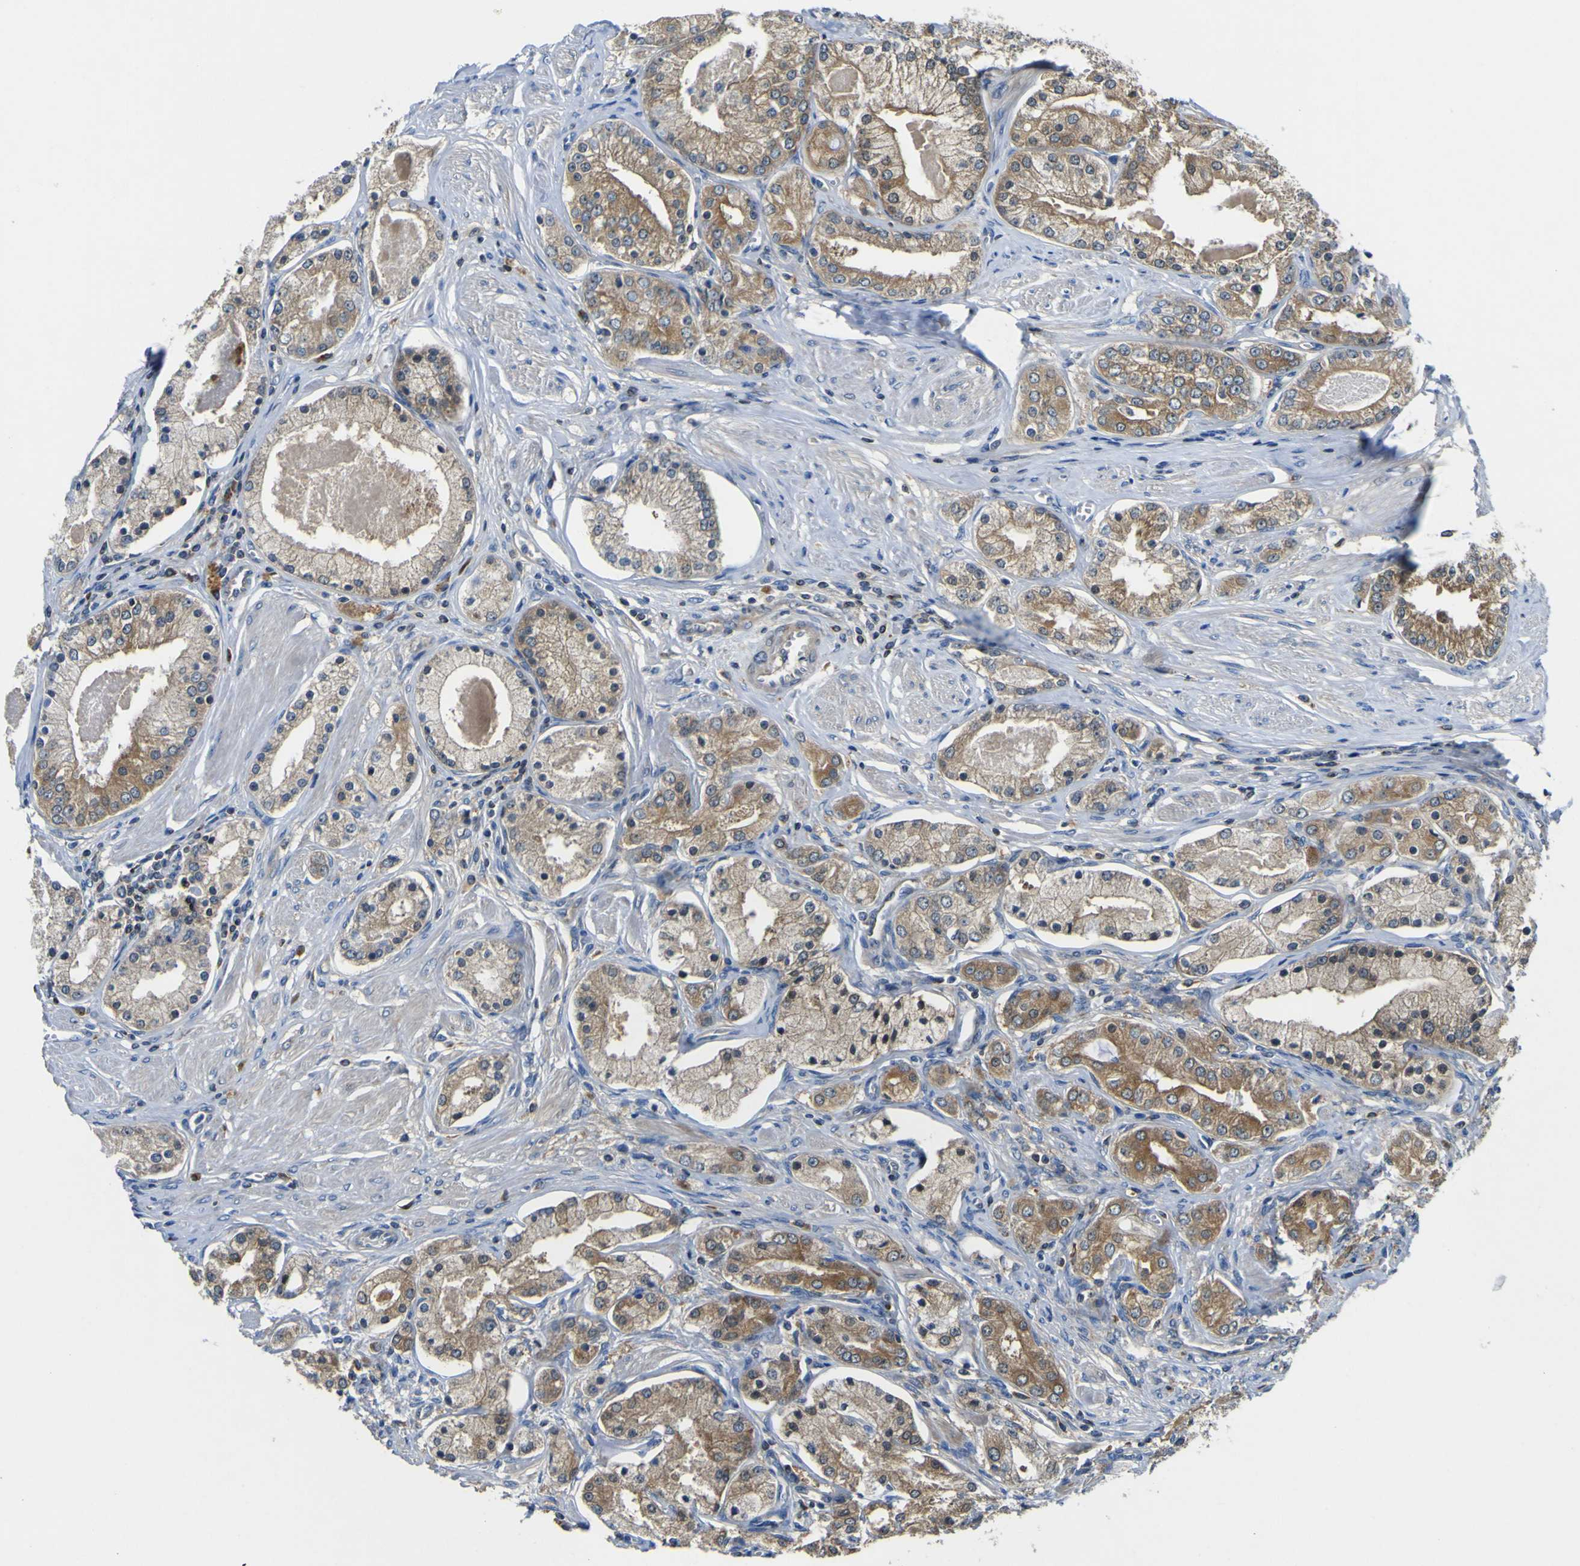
{"staining": {"intensity": "moderate", "quantity": "25%-75%", "location": "cytoplasmic/membranous"}, "tissue": "prostate cancer", "cell_type": "Tumor cells", "image_type": "cancer", "snomed": [{"axis": "morphology", "description": "Adenocarcinoma, High grade"}, {"axis": "topography", "description": "Prostate"}], "caption": "Immunohistochemistry (IHC) photomicrograph of prostate cancer stained for a protein (brown), which shows medium levels of moderate cytoplasmic/membranous staining in about 25%-75% of tumor cells.", "gene": "EML2", "patient": {"sex": "male", "age": 66}}